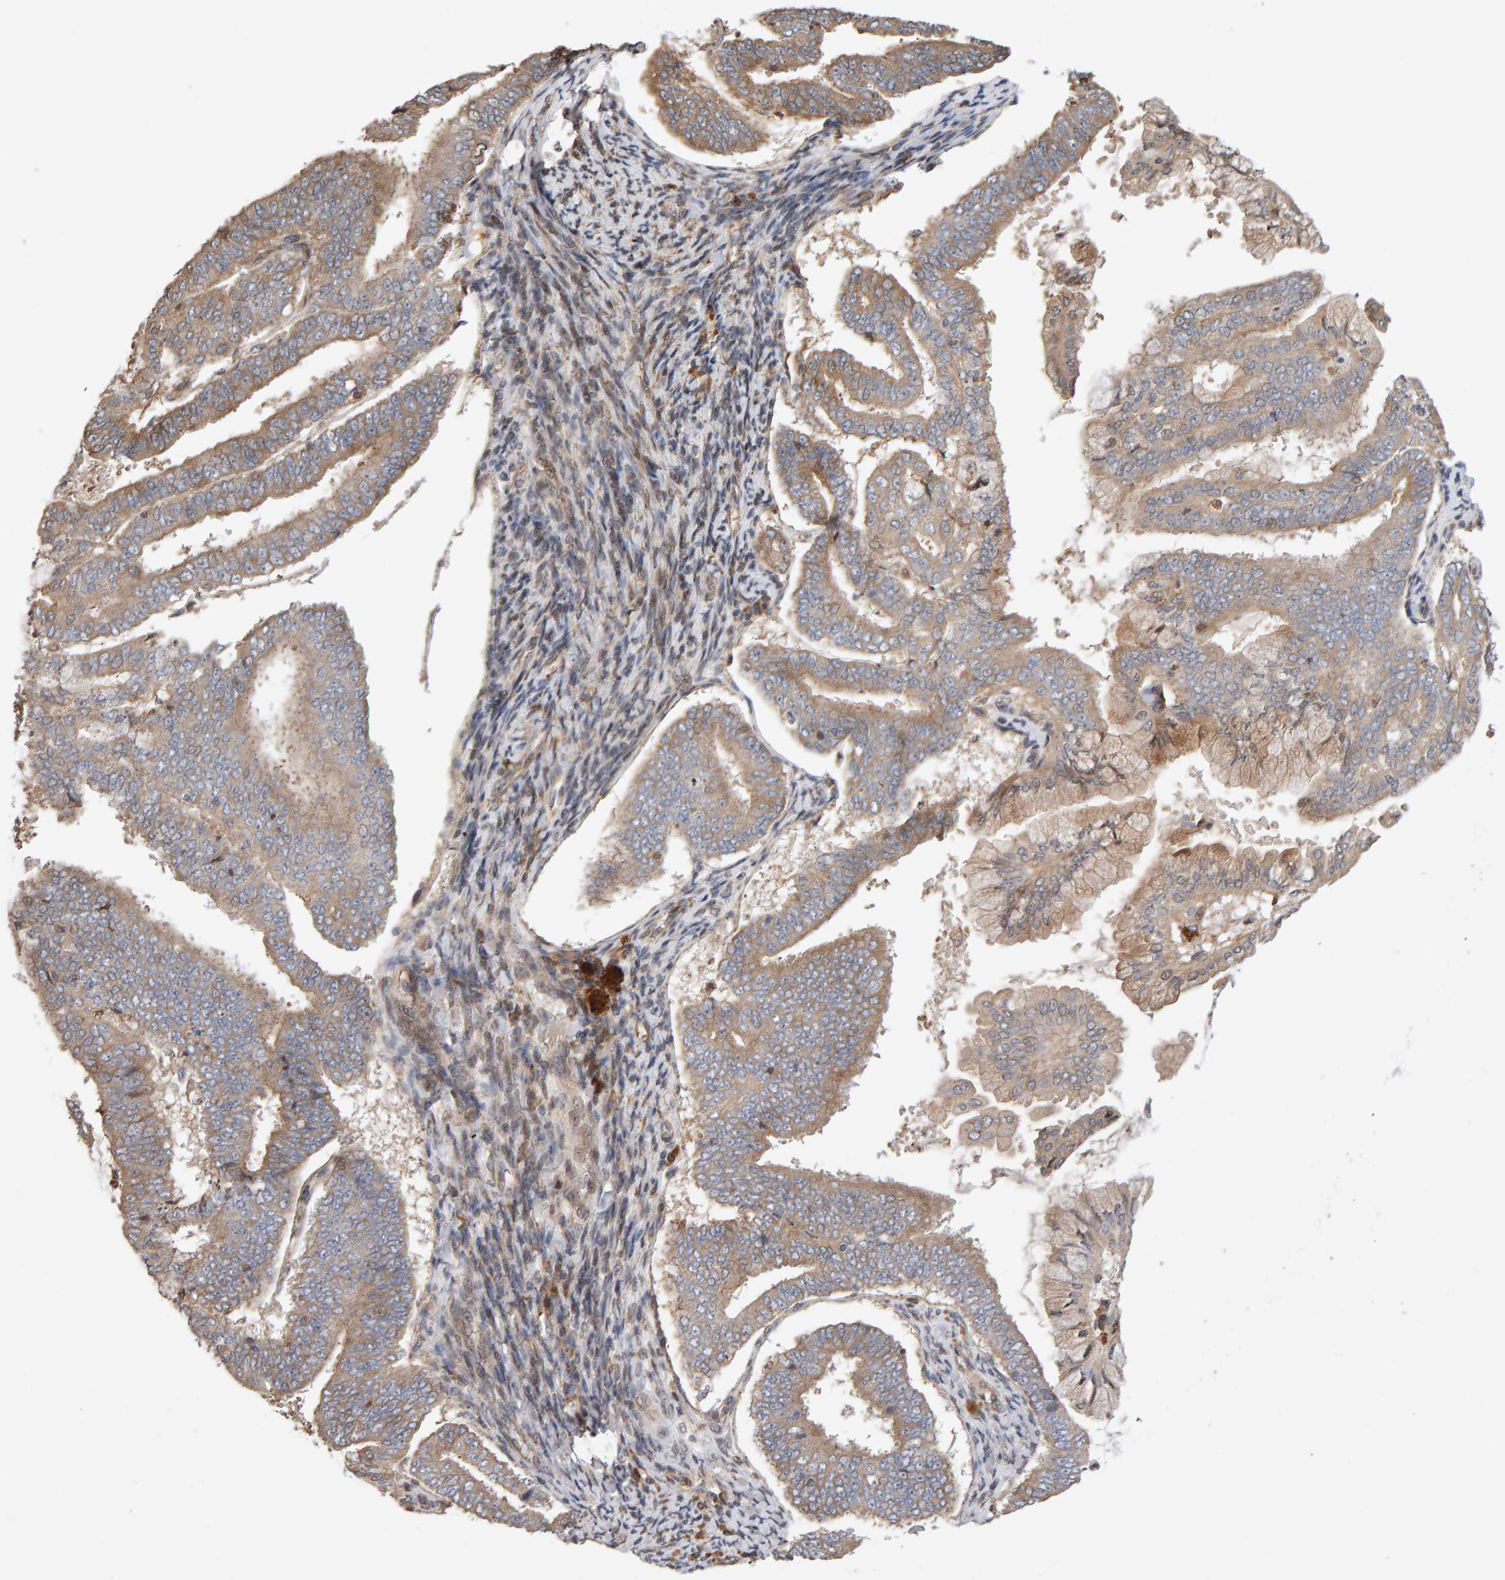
{"staining": {"intensity": "moderate", "quantity": "25%-75%", "location": "cytoplasmic/membranous"}, "tissue": "endometrial cancer", "cell_type": "Tumor cells", "image_type": "cancer", "snomed": [{"axis": "morphology", "description": "Adenocarcinoma, NOS"}, {"axis": "topography", "description": "Endometrium"}], "caption": "Immunohistochemistry of endometrial cancer displays medium levels of moderate cytoplasmic/membranous expression in approximately 25%-75% of tumor cells.", "gene": "LZTS1", "patient": {"sex": "female", "age": 63}}